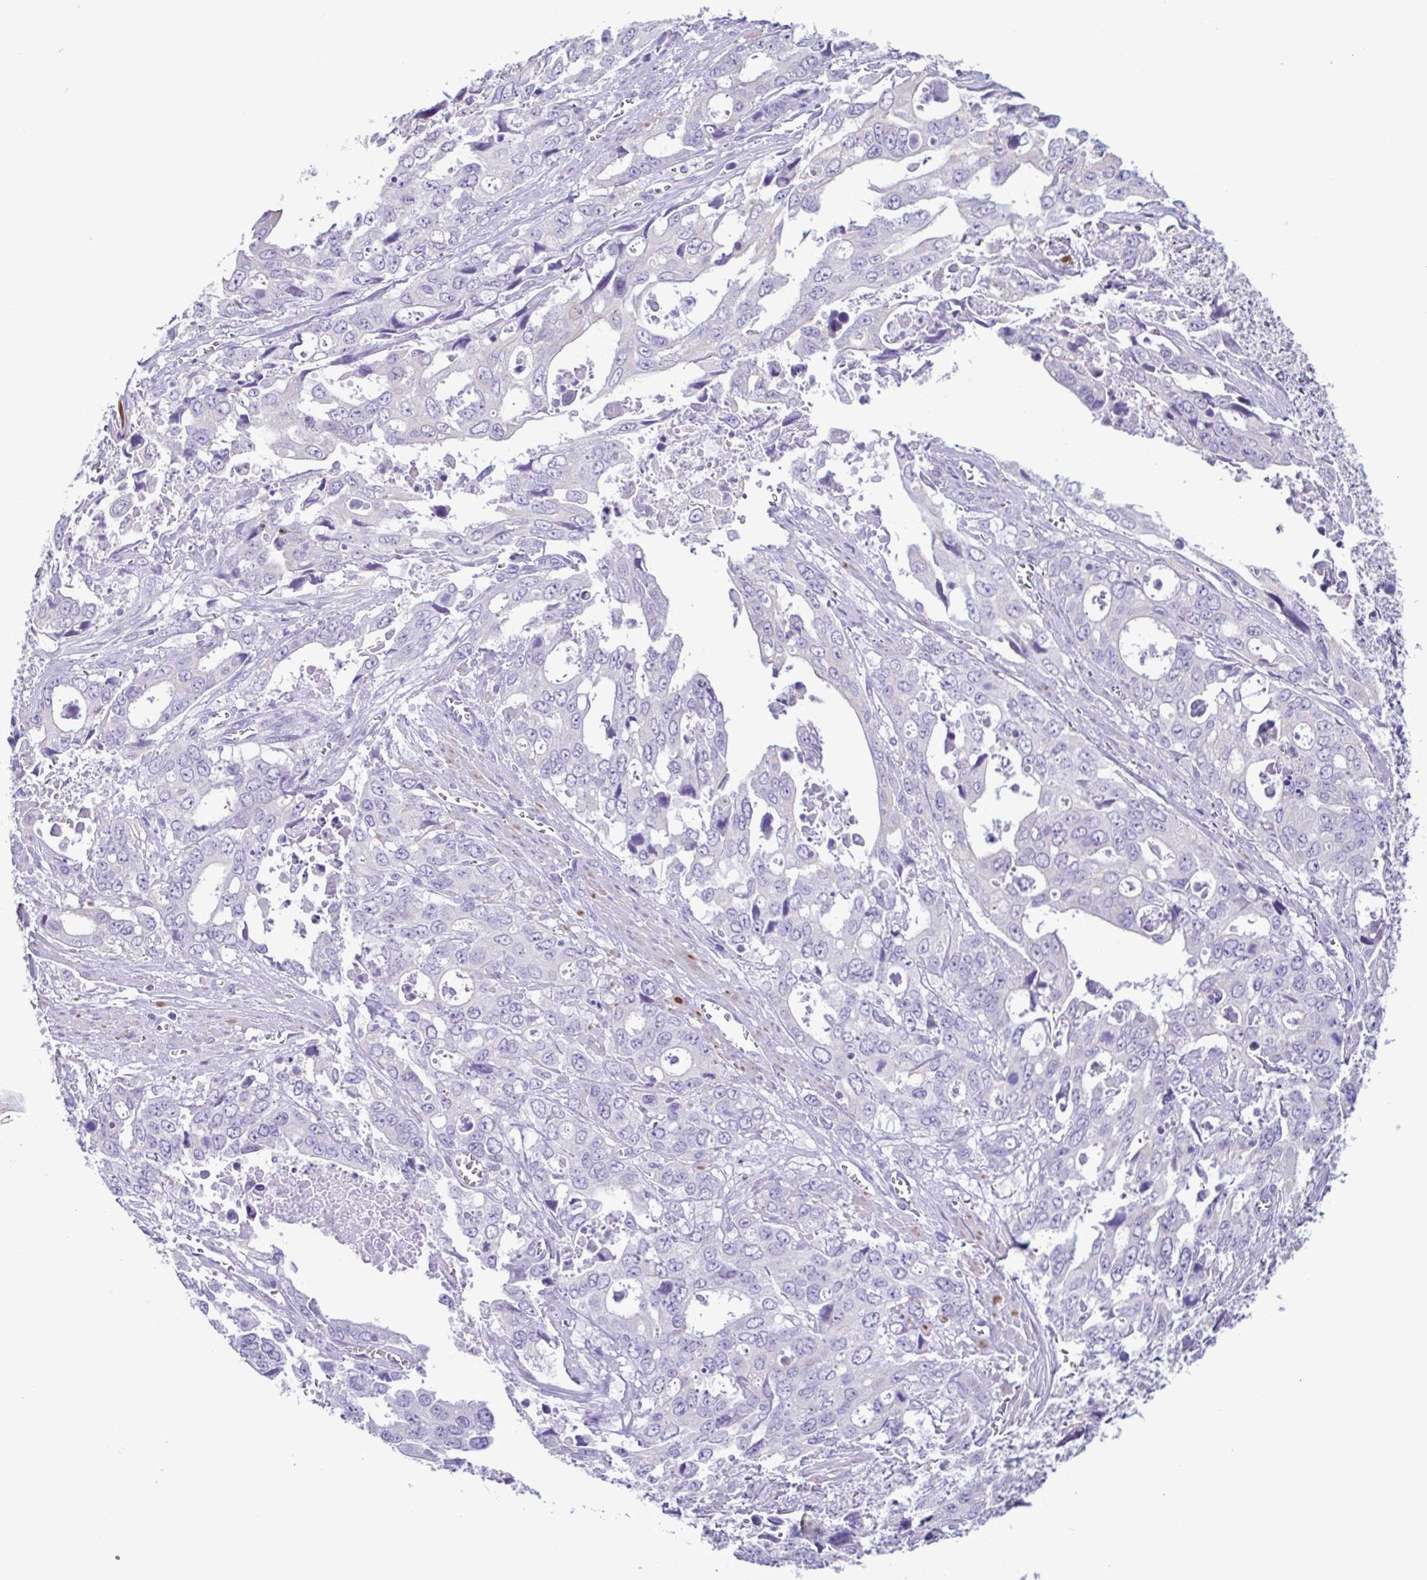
{"staining": {"intensity": "negative", "quantity": "none", "location": "none"}, "tissue": "stomach cancer", "cell_type": "Tumor cells", "image_type": "cancer", "snomed": [{"axis": "morphology", "description": "Adenocarcinoma, NOS"}, {"axis": "topography", "description": "Stomach, upper"}], "caption": "Immunohistochemical staining of stomach cancer displays no significant staining in tumor cells.", "gene": "CBY2", "patient": {"sex": "male", "age": 74}}